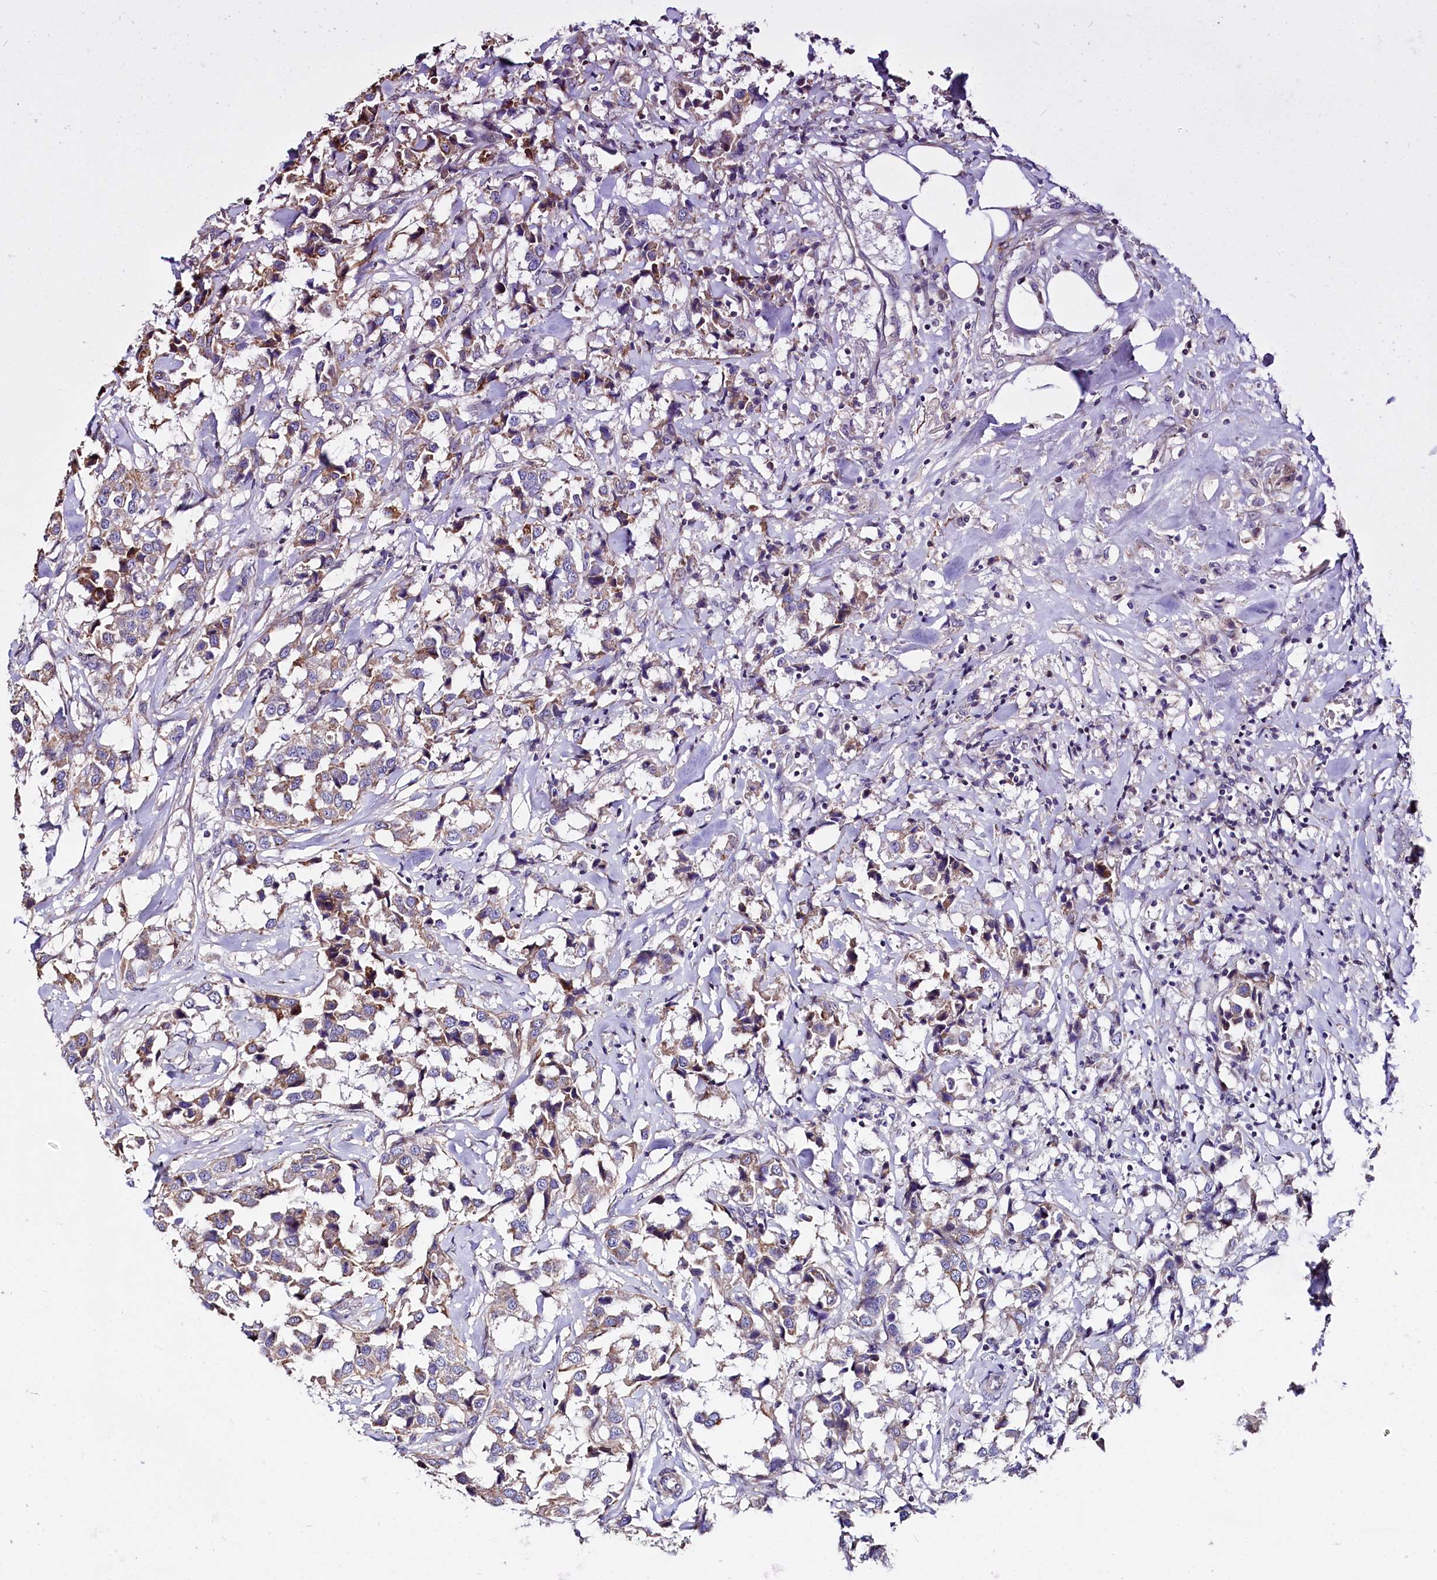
{"staining": {"intensity": "moderate", "quantity": ">75%", "location": "cytoplasmic/membranous"}, "tissue": "breast cancer", "cell_type": "Tumor cells", "image_type": "cancer", "snomed": [{"axis": "morphology", "description": "Duct carcinoma"}, {"axis": "topography", "description": "Breast"}], "caption": "Brown immunohistochemical staining in breast cancer (infiltrating ductal carcinoma) shows moderate cytoplasmic/membranous positivity in approximately >75% of tumor cells.", "gene": "RPUSD3", "patient": {"sex": "female", "age": 80}}